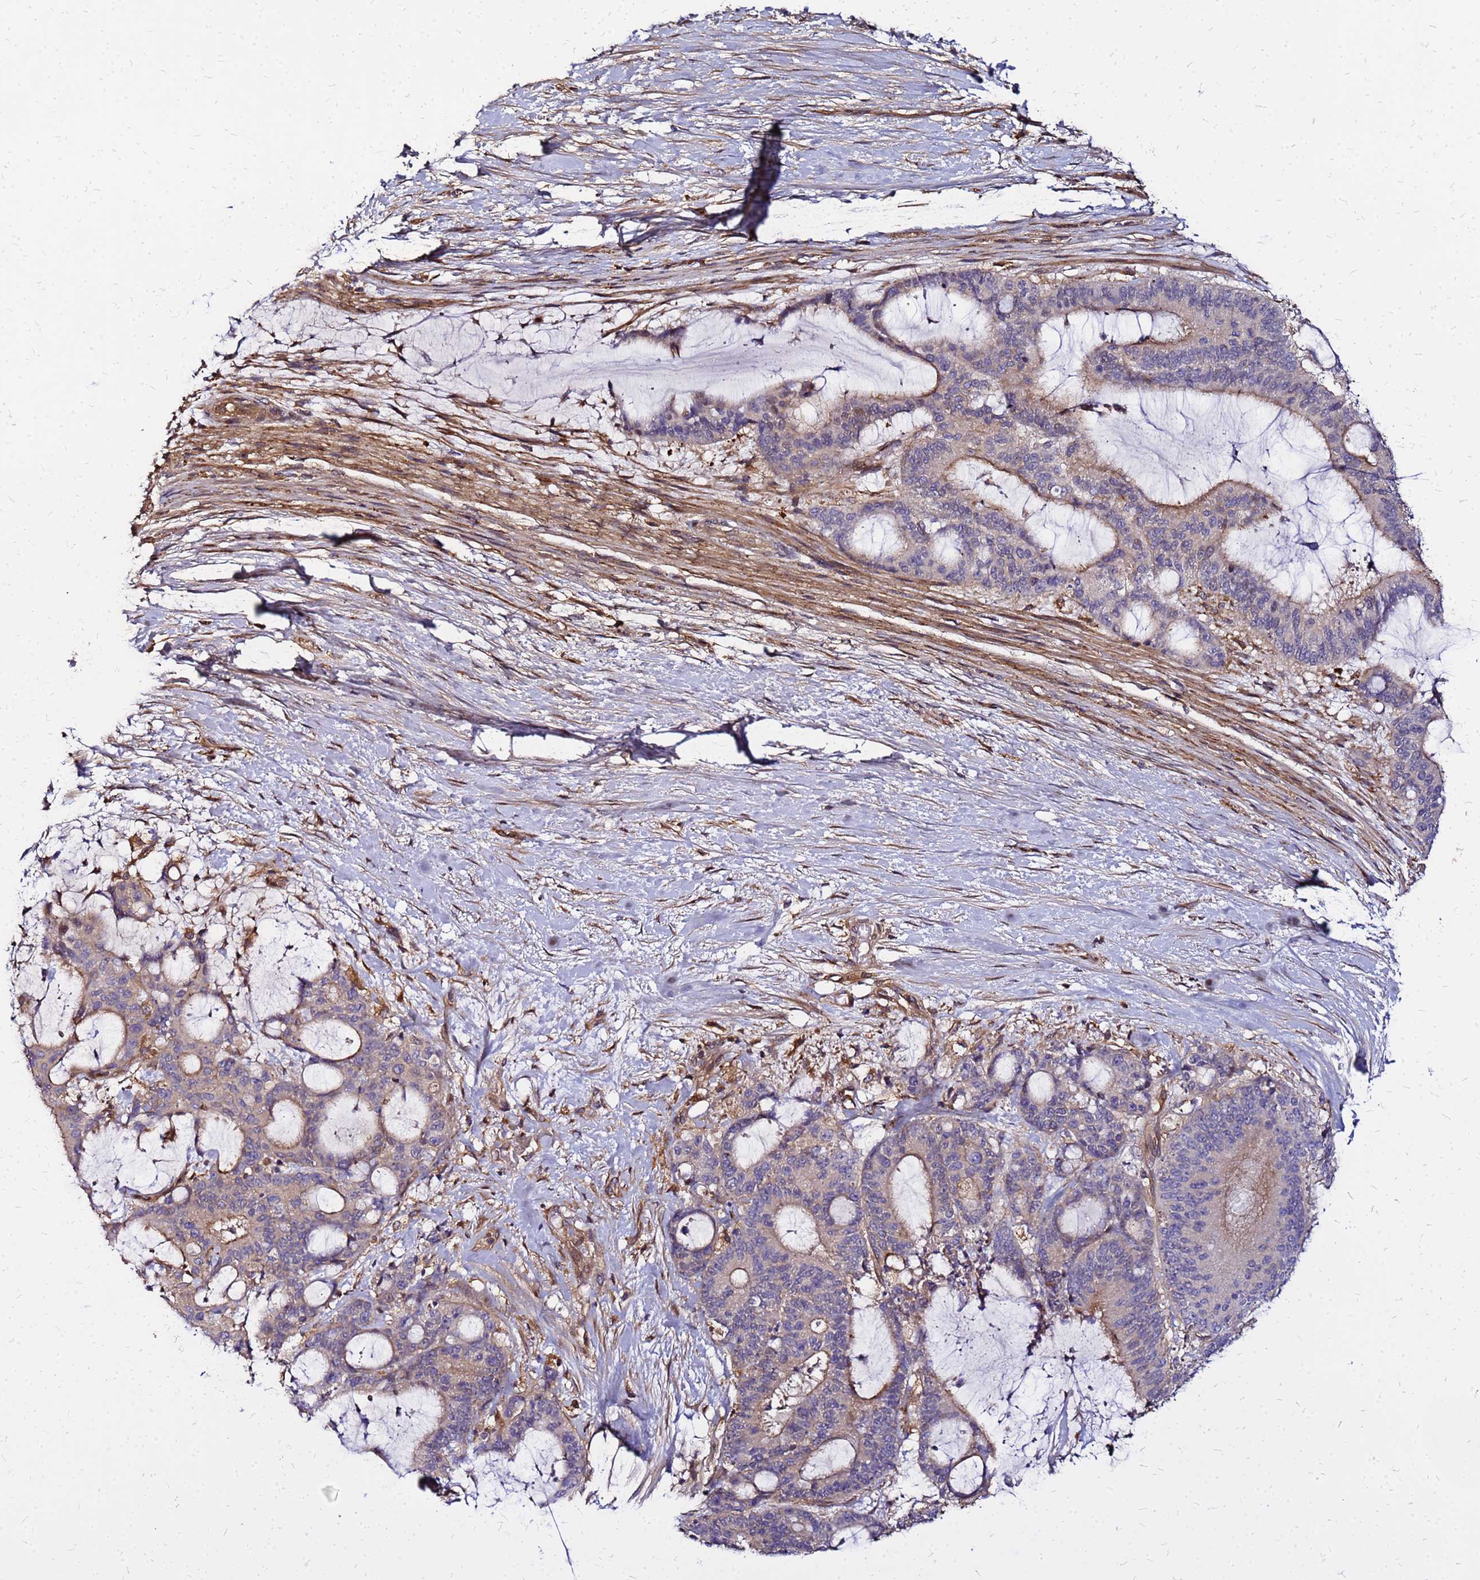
{"staining": {"intensity": "weak", "quantity": "25%-75%", "location": "cytoplasmic/membranous"}, "tissue": "liver cancer", "cell_type": "Tumor cells", "image_type": "cancer", "snomed": [{"axis": "morphology", "description": "Normal tissue, NOS"}, {"axis": "morphology", "description": "Cholangiocarcinoma"}, {"axis": "topography", "description": "Liver"}, {"axis": "topography", "description": "Peripheral nerve tissue"}], "caption": "A high-resolution micrograph shows immunohistochemistry (IHC) staining of liver cancer (cholangiocarcinoma), which displays weak cytoplasmic/membranous positivity in about 25%-75% of tumor cells.", "gene": "CYBC1", "patient": {"sex": "female", "age": 73}}